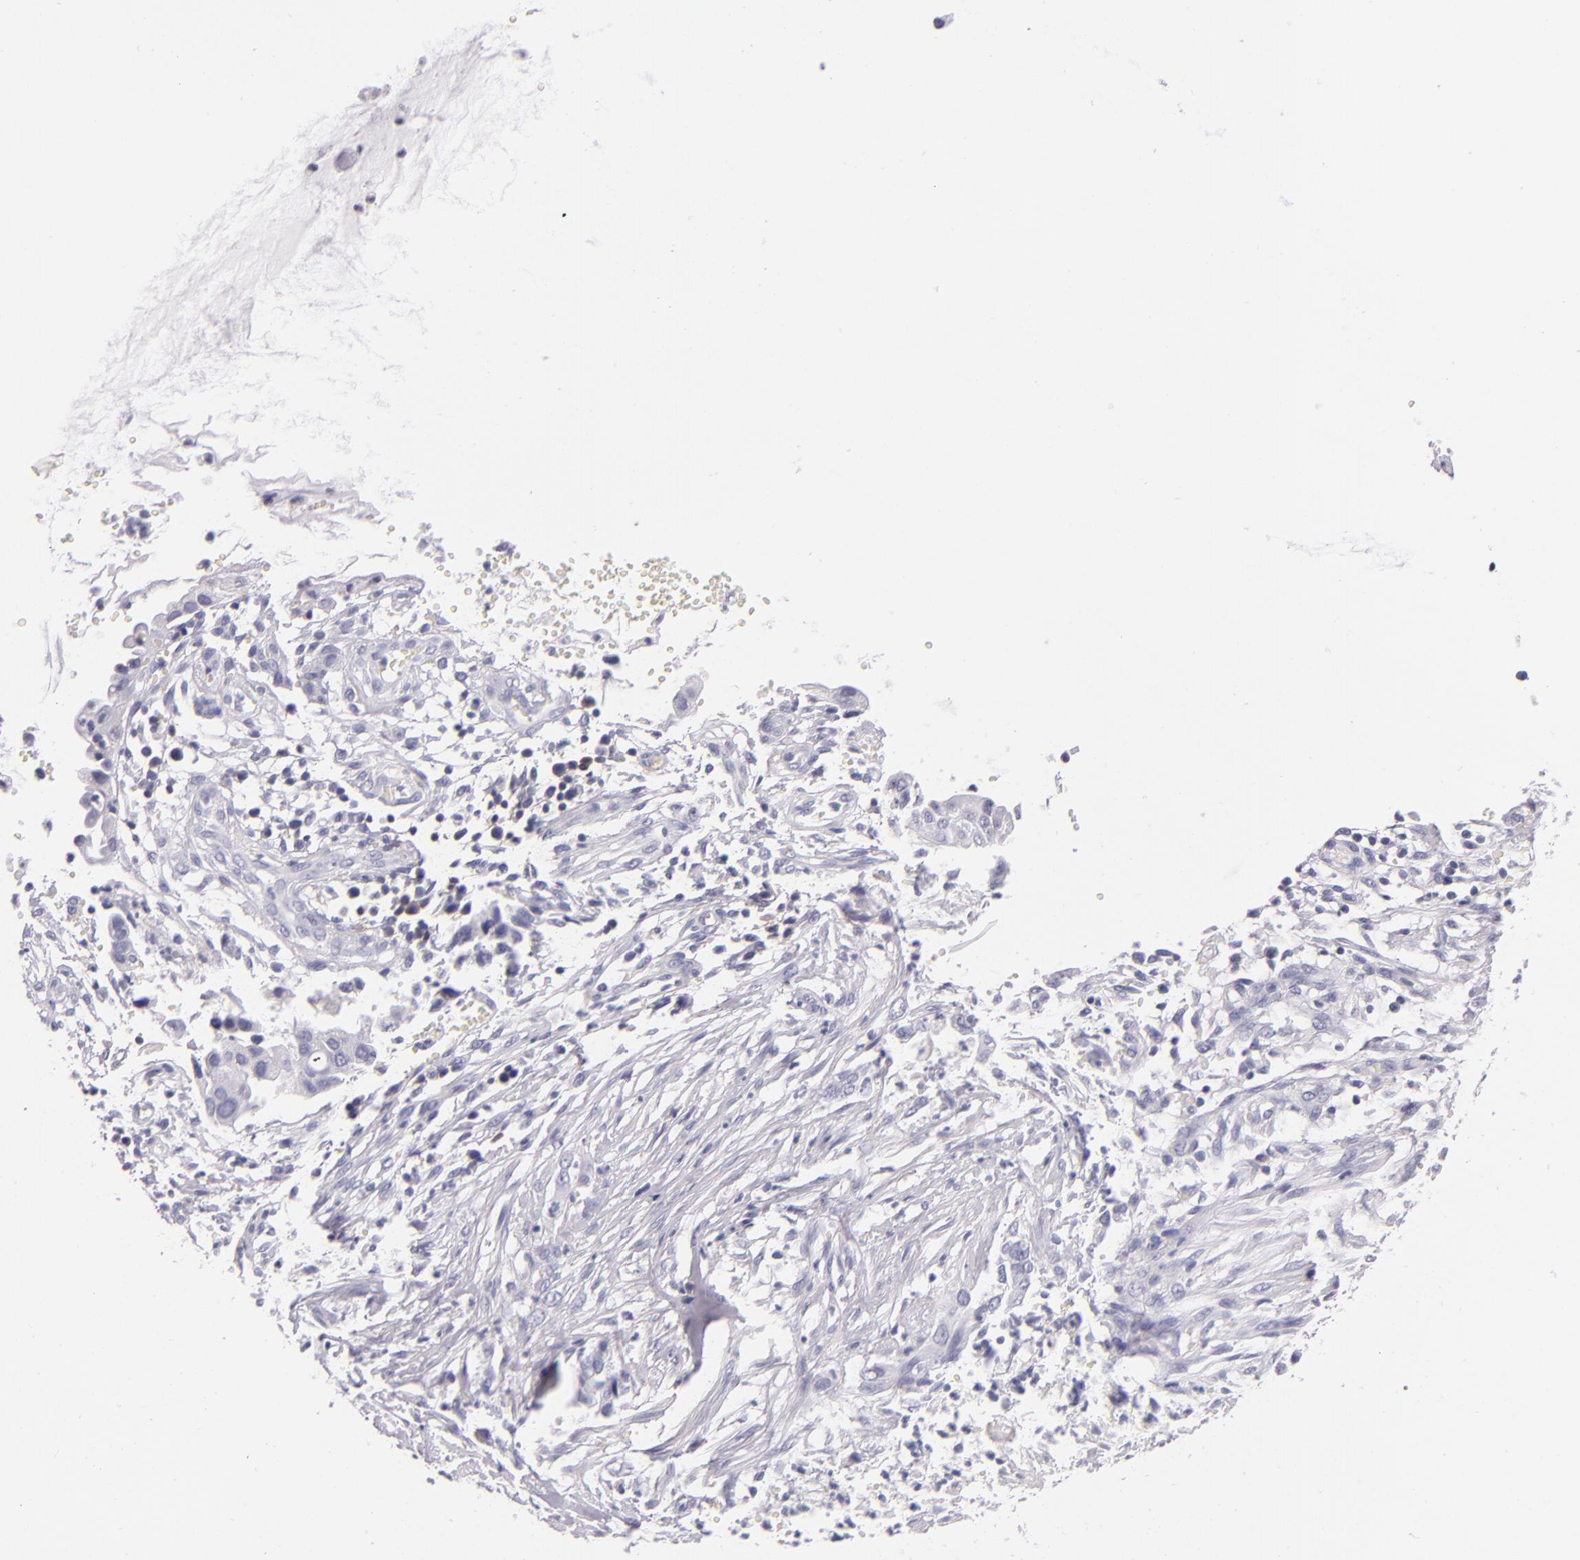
{"staining": {"intensity": "negative", "quantity": "none", "location": "none"}, "tissue": "cervical cancer", "cell_type": "Tumor cells", "image_type": "cancer", "snomed": [{"axis": "morphology", "description": "Normal tissue, NOS"}, {"axis": "morphology", "description": "Squamous cell carcinoma, NOS"}, {"axis": "topography", "description": "Cervix"}], "caption": "High magnification brightfield microscopy of cervical cancer (squamous cell carcinoma) stained with DAB (3,3'-diaminobenzidine) (brown) and counterstained with hematoxylin (blue): tumor cells show no significant positivity. (Stains: DAB immunohistochemistry (IHC) with hematoxylin counter stain, Microscopy: brightfield microscopy at high magnification).", "gene": "CD48", "patient": {"sex": "female", "age": 45}}